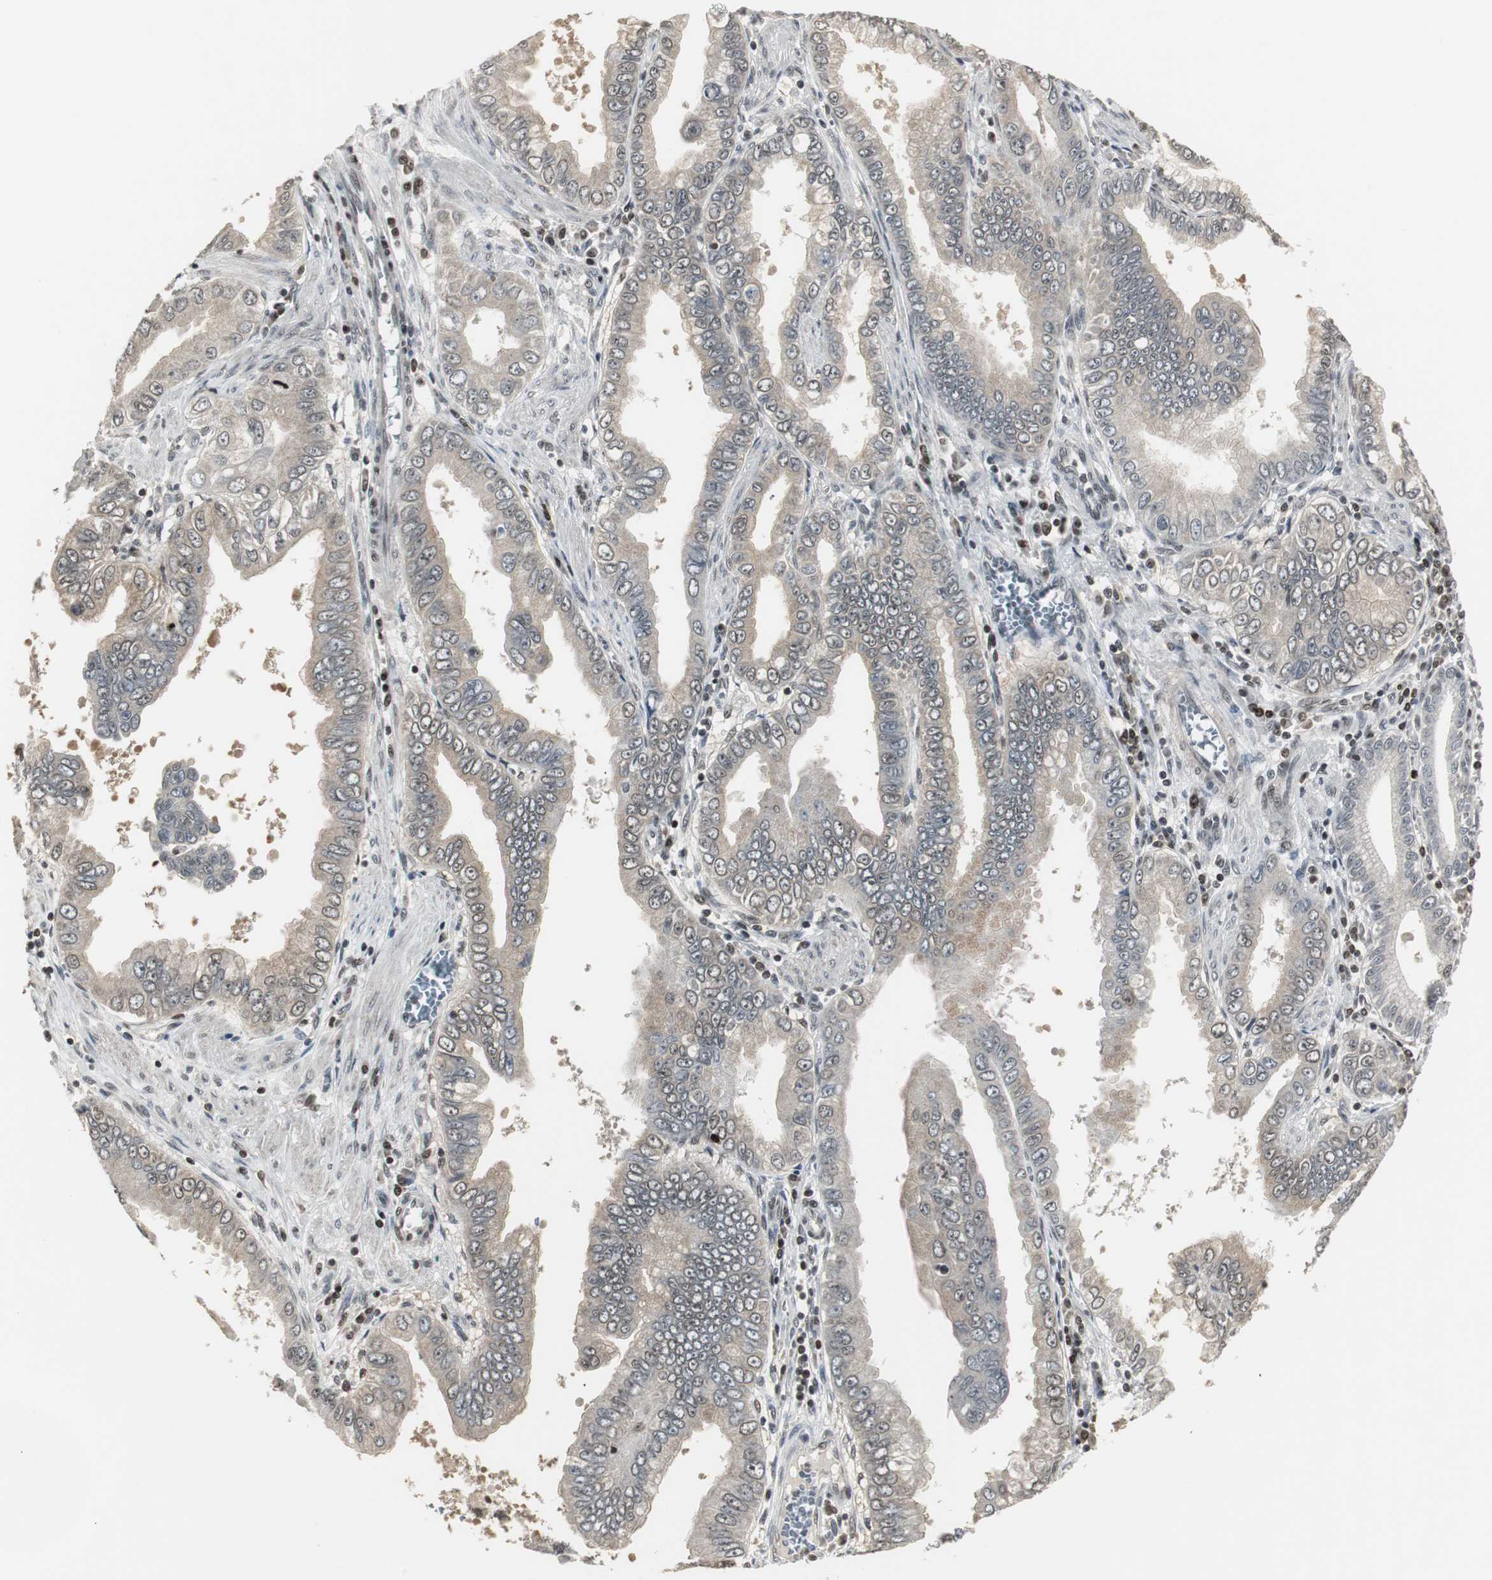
{"staining": {"intensity": "negative", "quantity": "none", "location": "none"}, "tissue": "pancreatic cancer", "cell_type": "Tumor cells", "image_type": "cancer", "snomed": [{"axis": "morphology", "description": "Normal tissue, NOS"}, {"axis": "topography", "description": "Lymph node"}], "caption": "The IHC micrograph has no significant staining in tumor cells of pancreatic cancer tissue.", "gene": "MPG", "patient": {"sex": "male", "age": 50}}